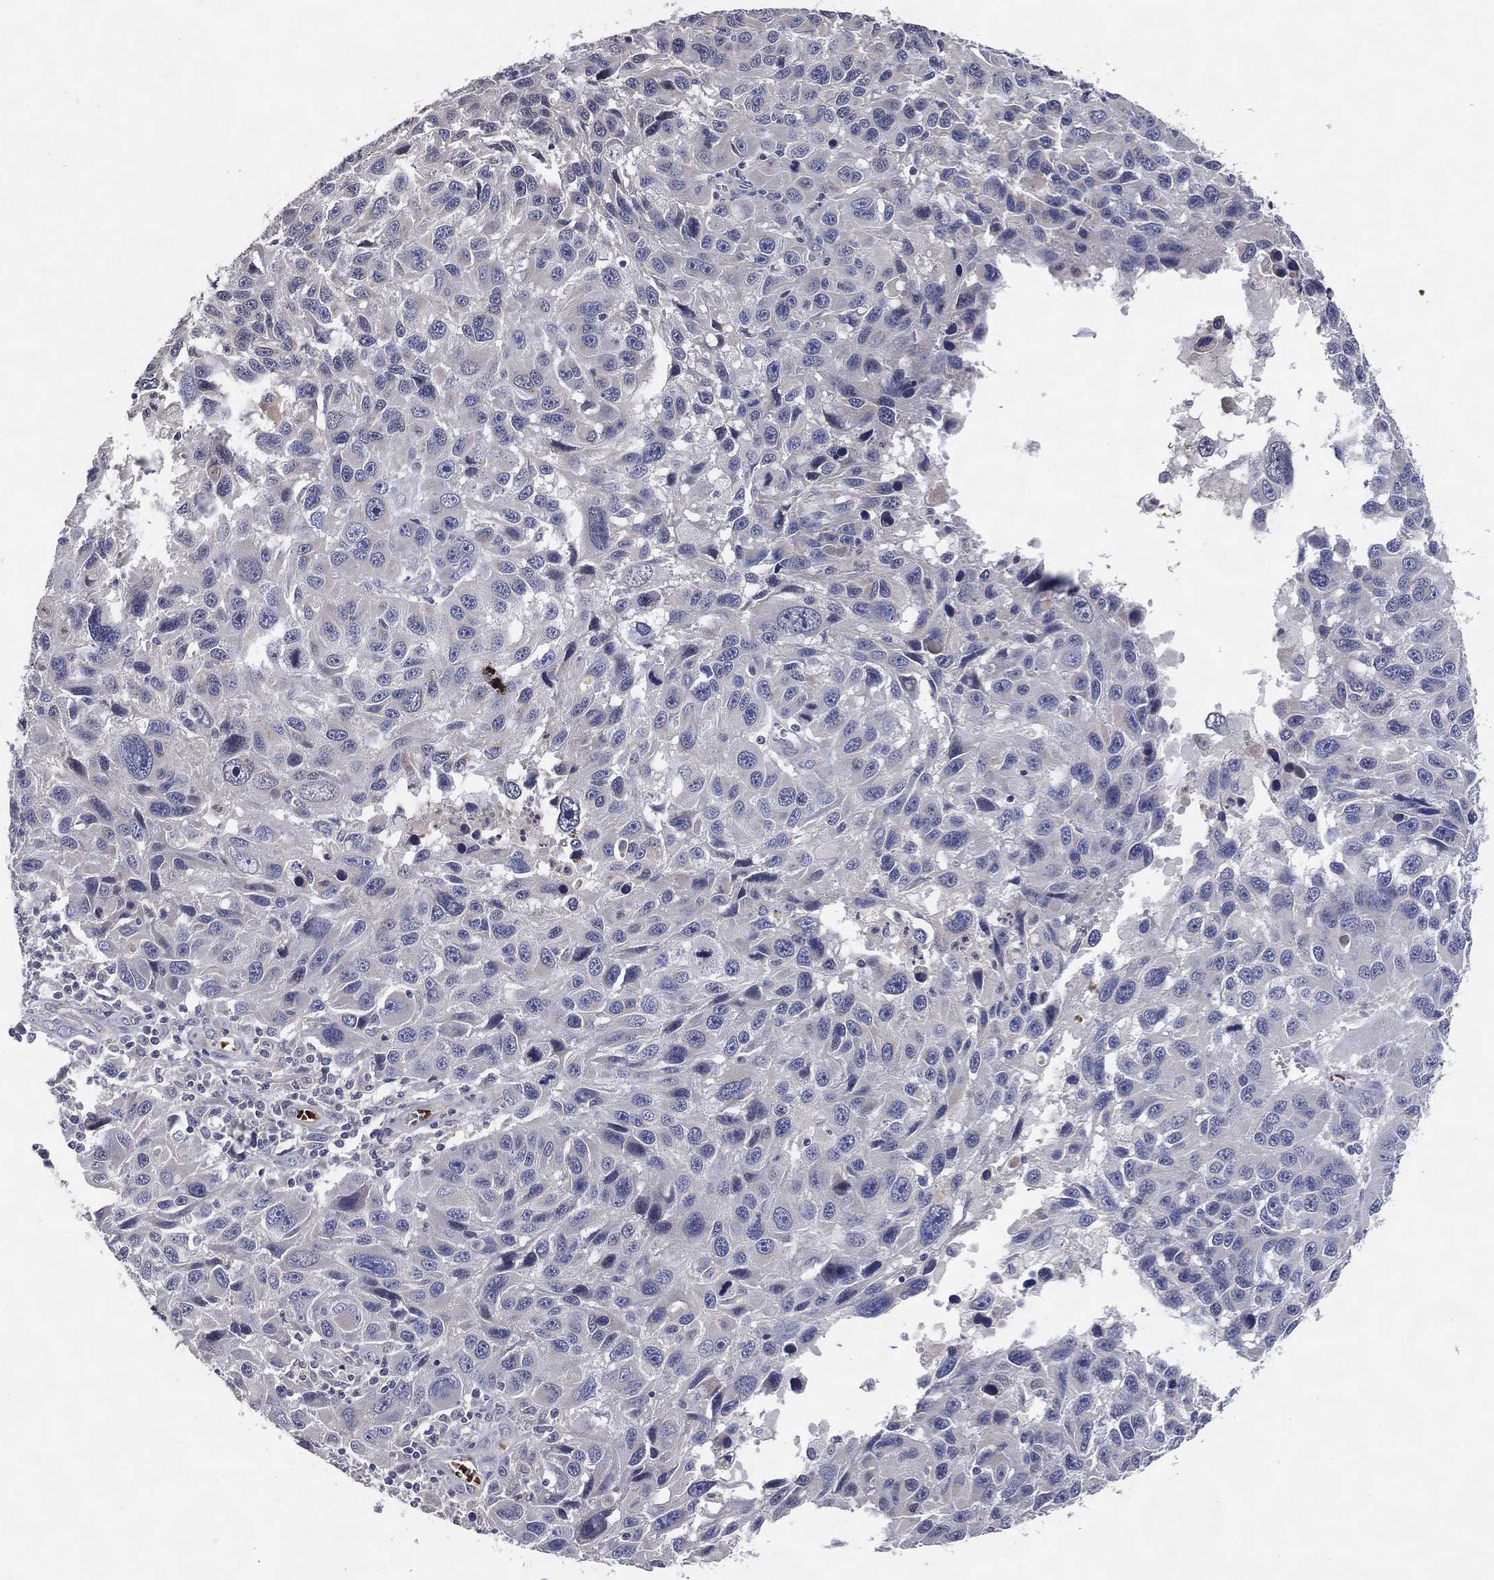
{"staining": {"intensity": "negative", "quantity": "none", "location": "none"}, "tissue": "melanoma", "cell_type": "Tumor cells", "image_type": "cancer", "snomed": [{"axis": "morphology", "description": "Malignant melanoma, NOS"}, {"axis": "topography", "description": "Skin"}], "caption": "The micrograph exhibits no staining of tumor cells in malignant melanoma.", "gene": "DNAH7", "patient": {"sex": "male", "age": 53}}